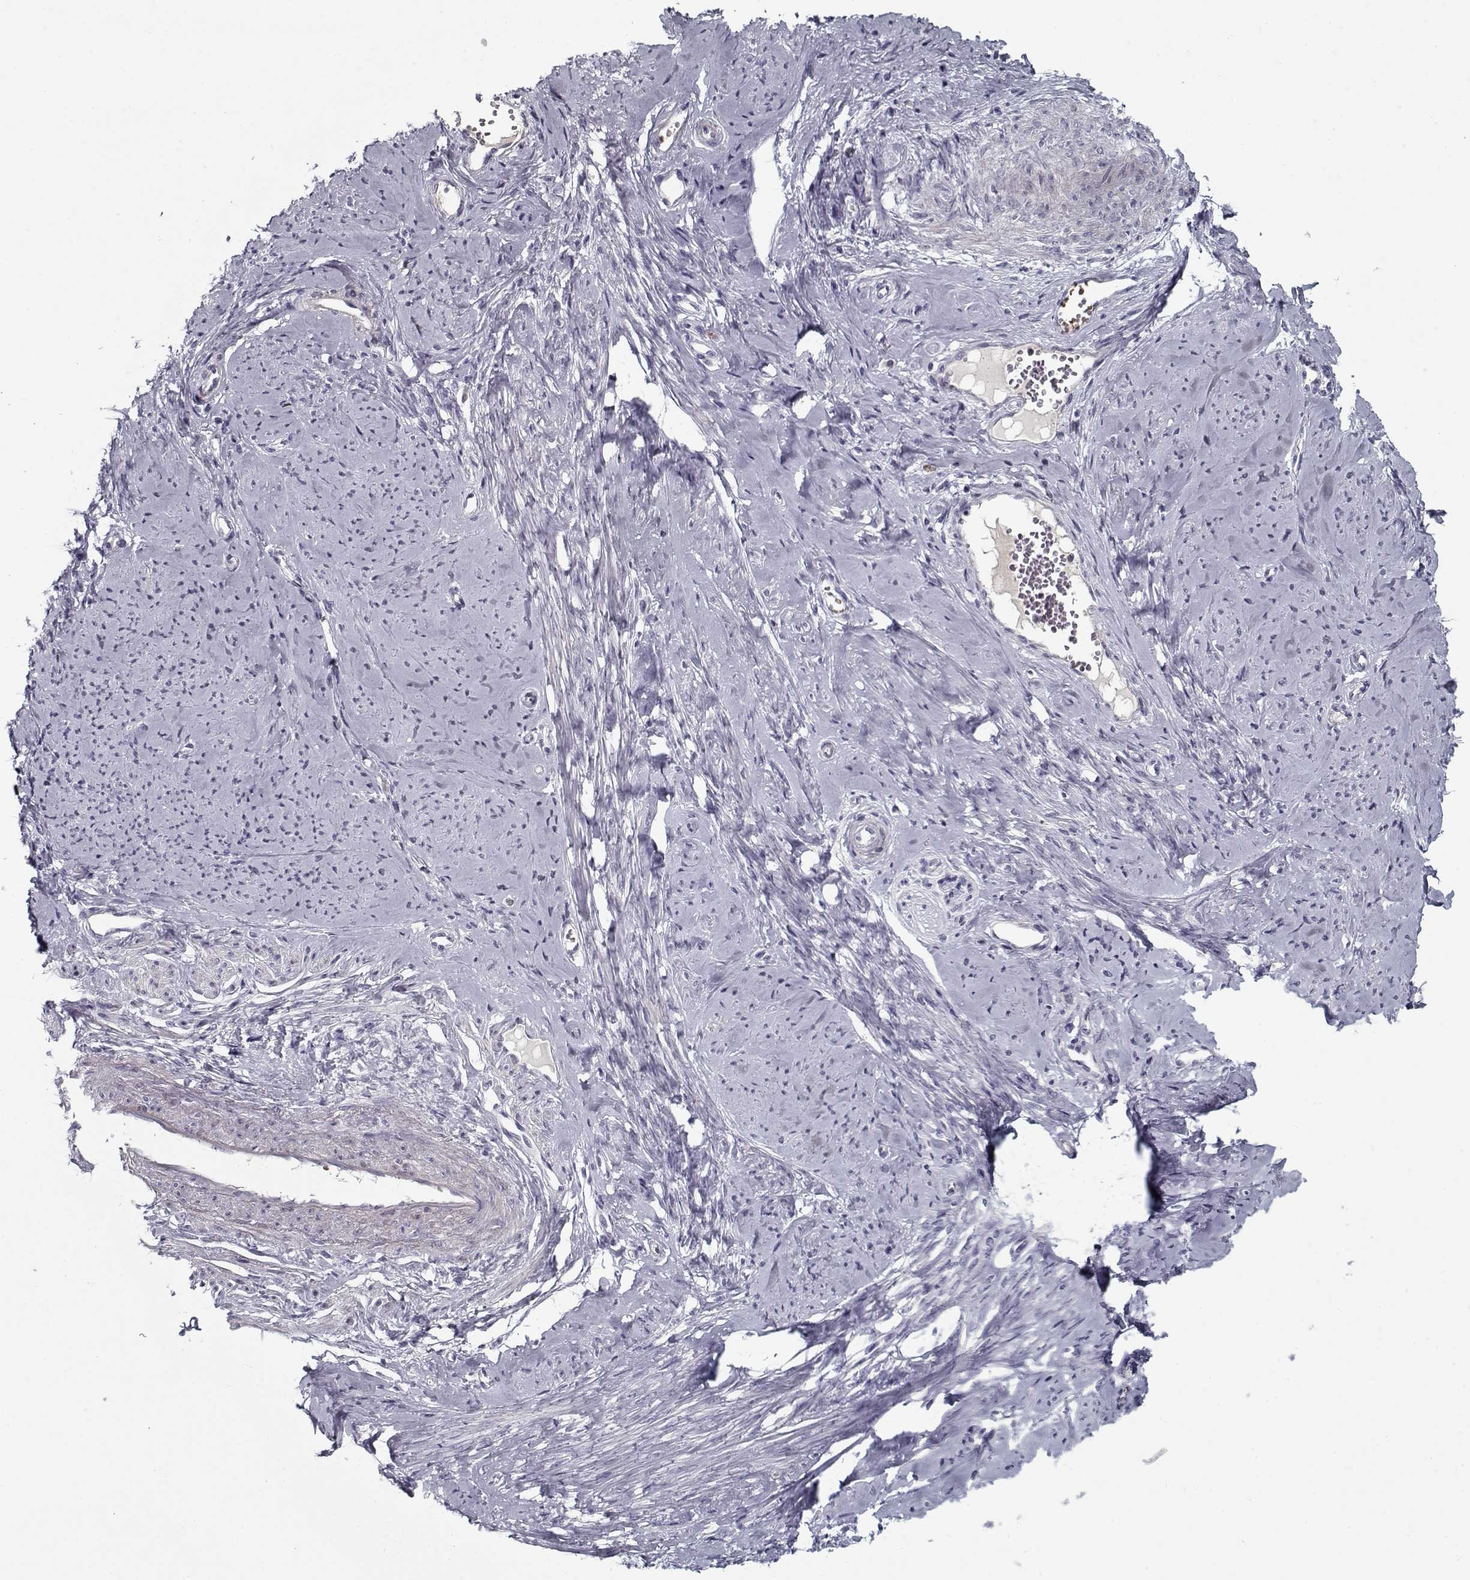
{"staining": {"intensity": "weak", "quantity": "<25%", "location": "cytoplasmic/membranous"}, "tissue": "smooth muscle", "cell_type": "Smooth muscle cells", "image_type": "normal", "snomed": [{"axis": "morphology", "description": "Normal tissue, NOS"}, {"axis": "topography", "description": "Smooth muscle"}], "caption": "This is an IHC micrograph of unremarkable smooth muscle. There is no positivity in smooth muscle cells.", "gene": "DDX25", "patient": {"sex": "female", "age": 48}}